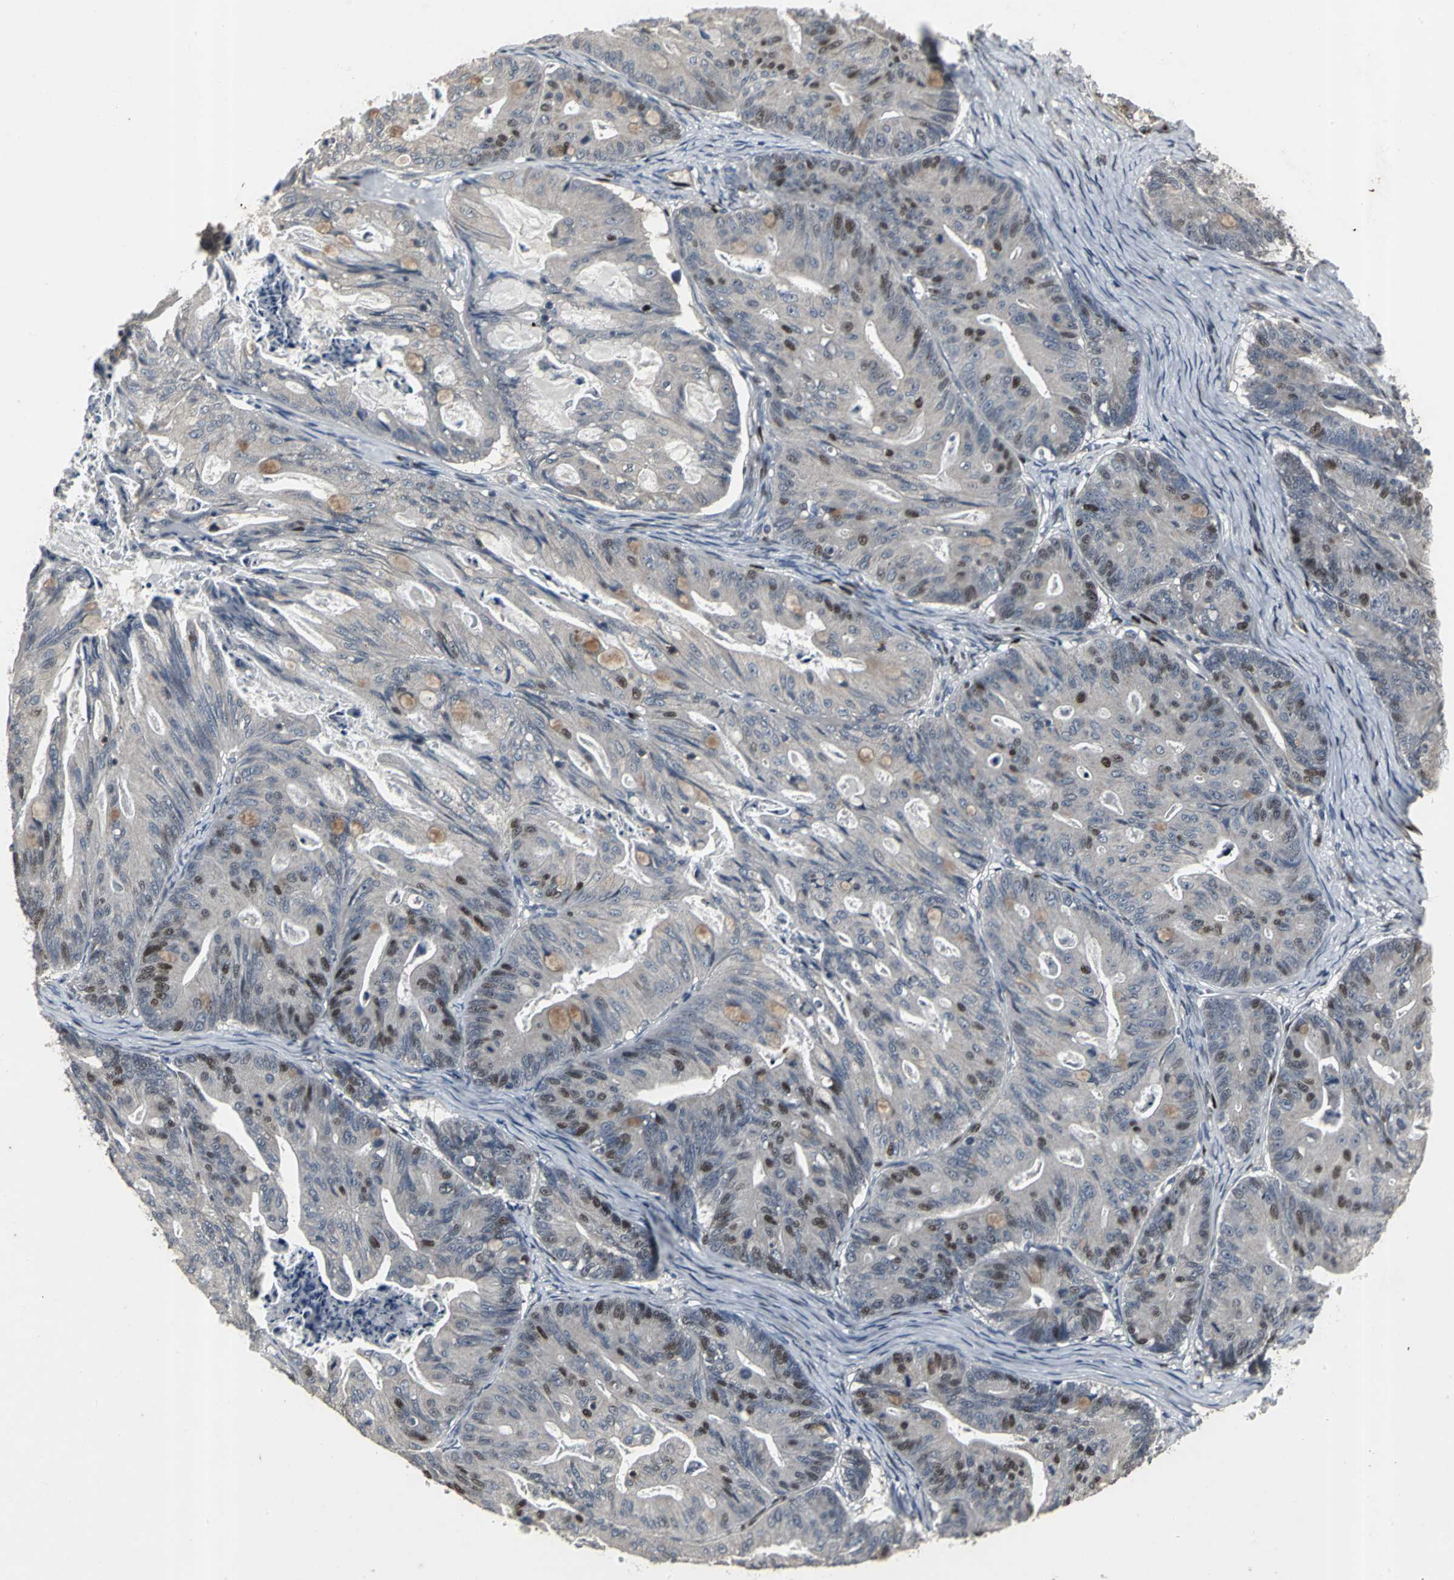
{"staining": {"intensity": "weak", "quantity": "25%-75%", "location": "cytoplasmic/membranous,nuclear"}, "tissue": "ovarian cancer", "cell_type": "Tumor cells", "image_type": "cancer", "snomed": [{"axis": "morphology", "description": "Cystadenocarcinoma, mucinous, NOS"}, {"axis": "topography", "description": "Ovary"}], "caption": "DAB (3,3'-diaminobenzidine) immunohistochemical staining of human mucinous cystadenocarcinoma (ovarian) displays weak cytoplasmic/membranous and nuclear protein expression in about 25%-75% of tumor cells. (DAB IHC, brown staining for protein, blue staining for nuclei).", "gene": "SRF", "patient": {"sex": "female", "age": 36}}